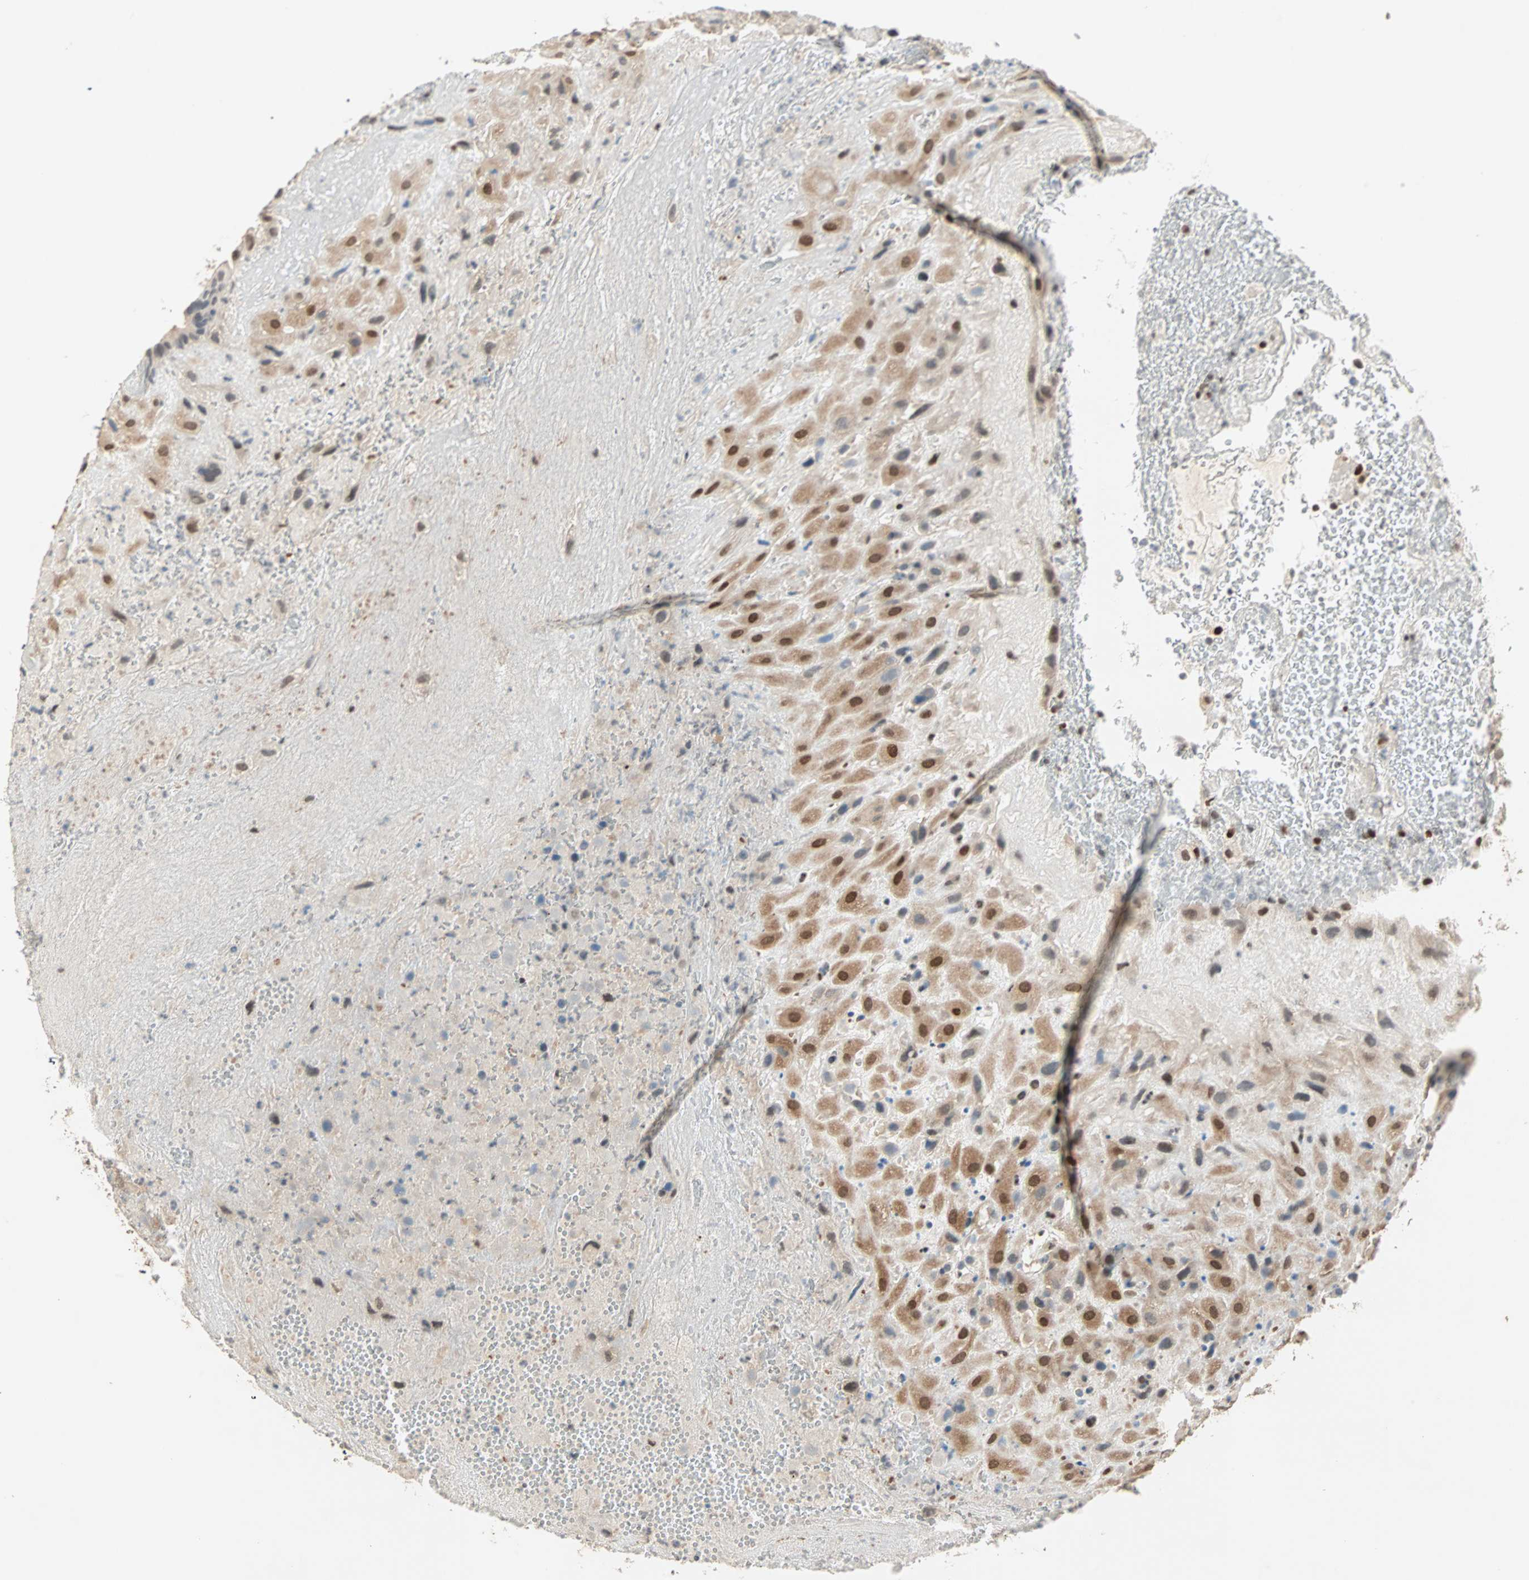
{"staining": {"intensity": "strong", "quantity": ">75%", "location": "cytoplasmic/membranous,nuclear"}, "tissue": "placenta", "cell_type": "Decidual cells", "image_type": "normal", "snomed": [{"axis": "morphology", "description": "Normal tissue, NOS"}, {"axis": "topography", "description": "Placenta"}], "caption": "Brown immunohistochemical staining in normal placenta displays strong cytoplasmic/membranous,nuclear positivity in about >75% of decidual cells.", "gene": "BLM", "patient": {"sex": "female", "age": 19}}